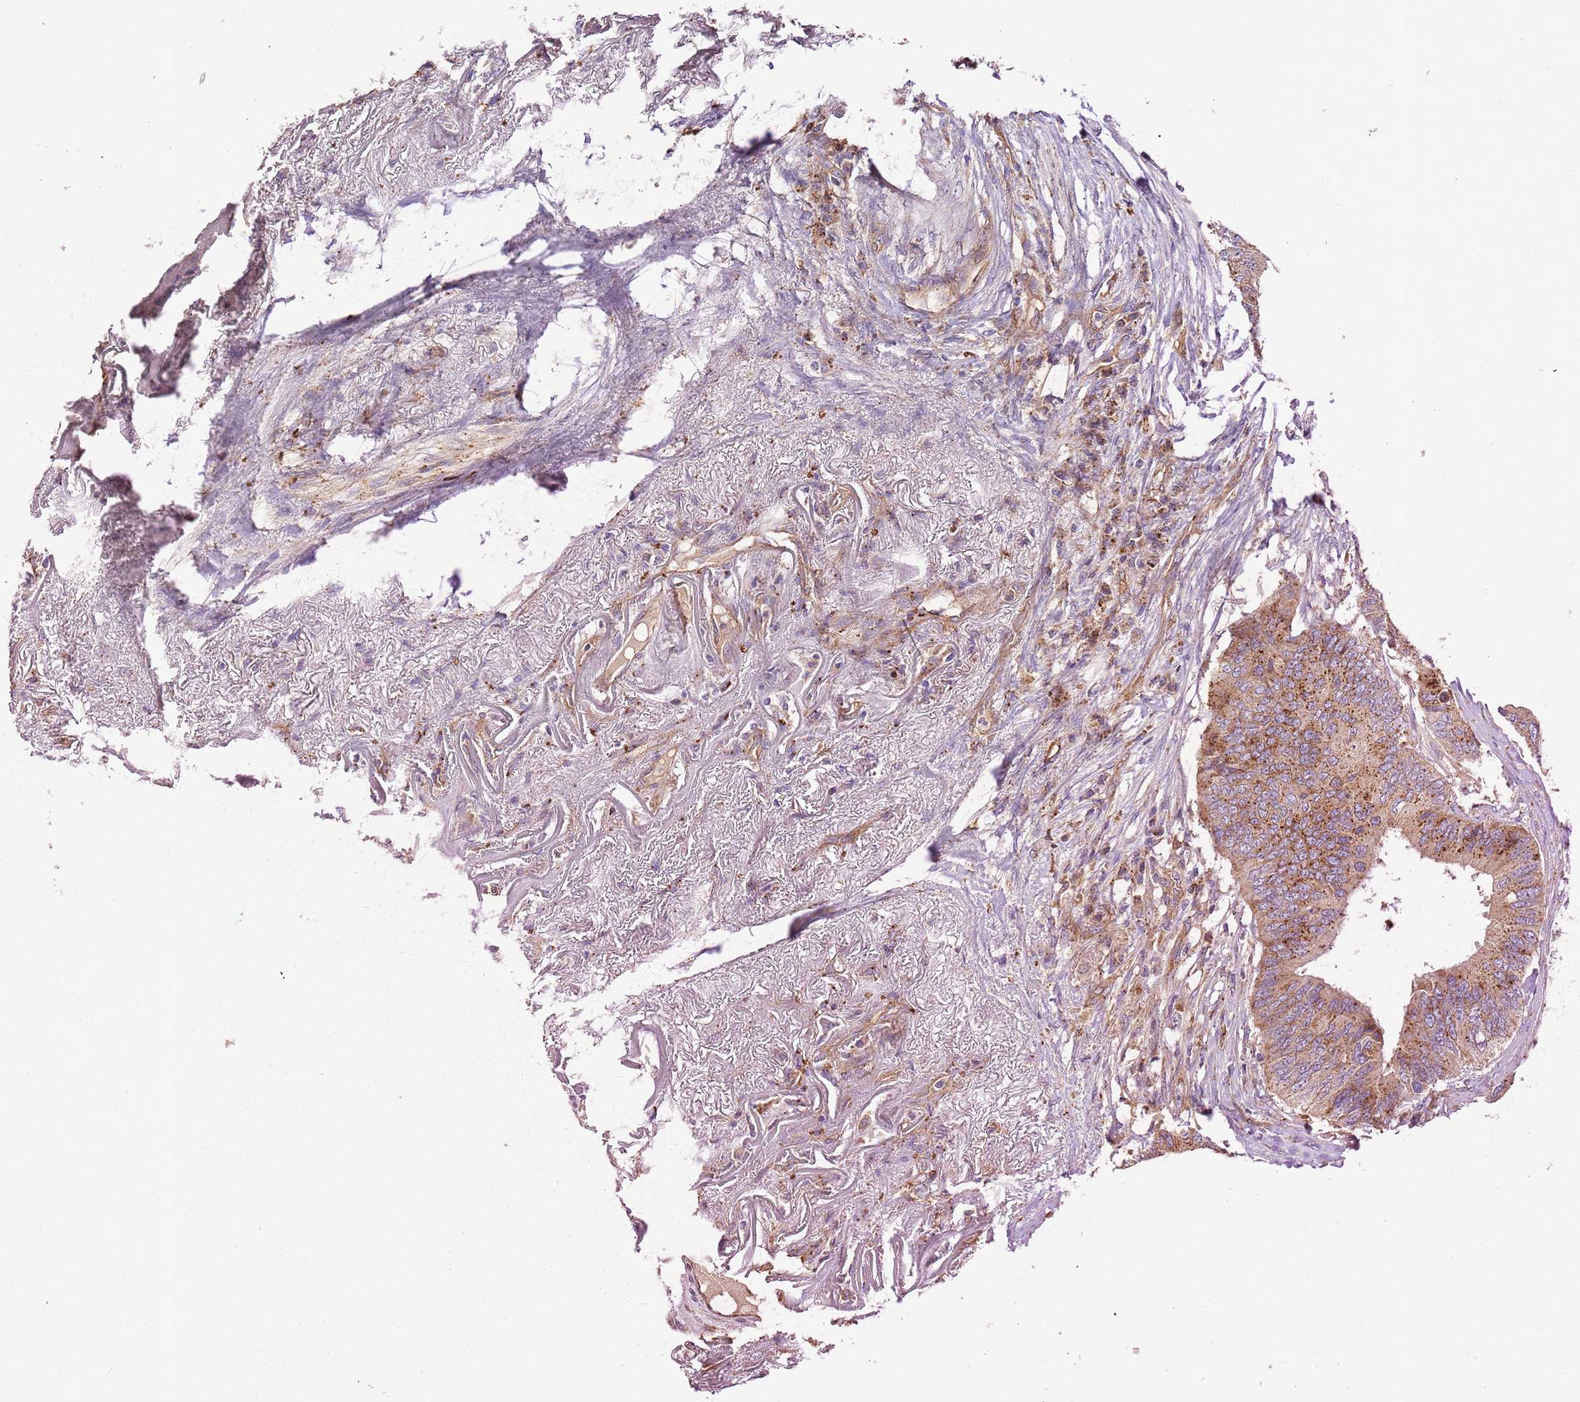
{"staining": {"intensity": "moderate", "quantity": ">75%", "location": "cytoplasmic/membranous"}, "tissue": "colorectal cancer", "cell_type": "Tumor cells", "image_type": "cancer", "snomed": [{"axis": "morphology", "description": "Adenocarcinoma, NOS"}, {"axis": "topography", "description": "Colon"}], "caption": "Human colorectal cancer (adenocarcinoma) stained for a protein (brown) reveals moderate cytoplasmic/membranous positive positivity in approximately >75% of tumor cells.", "gene": "DOCK6", "patient": {"sex": "male", "age": 71}}